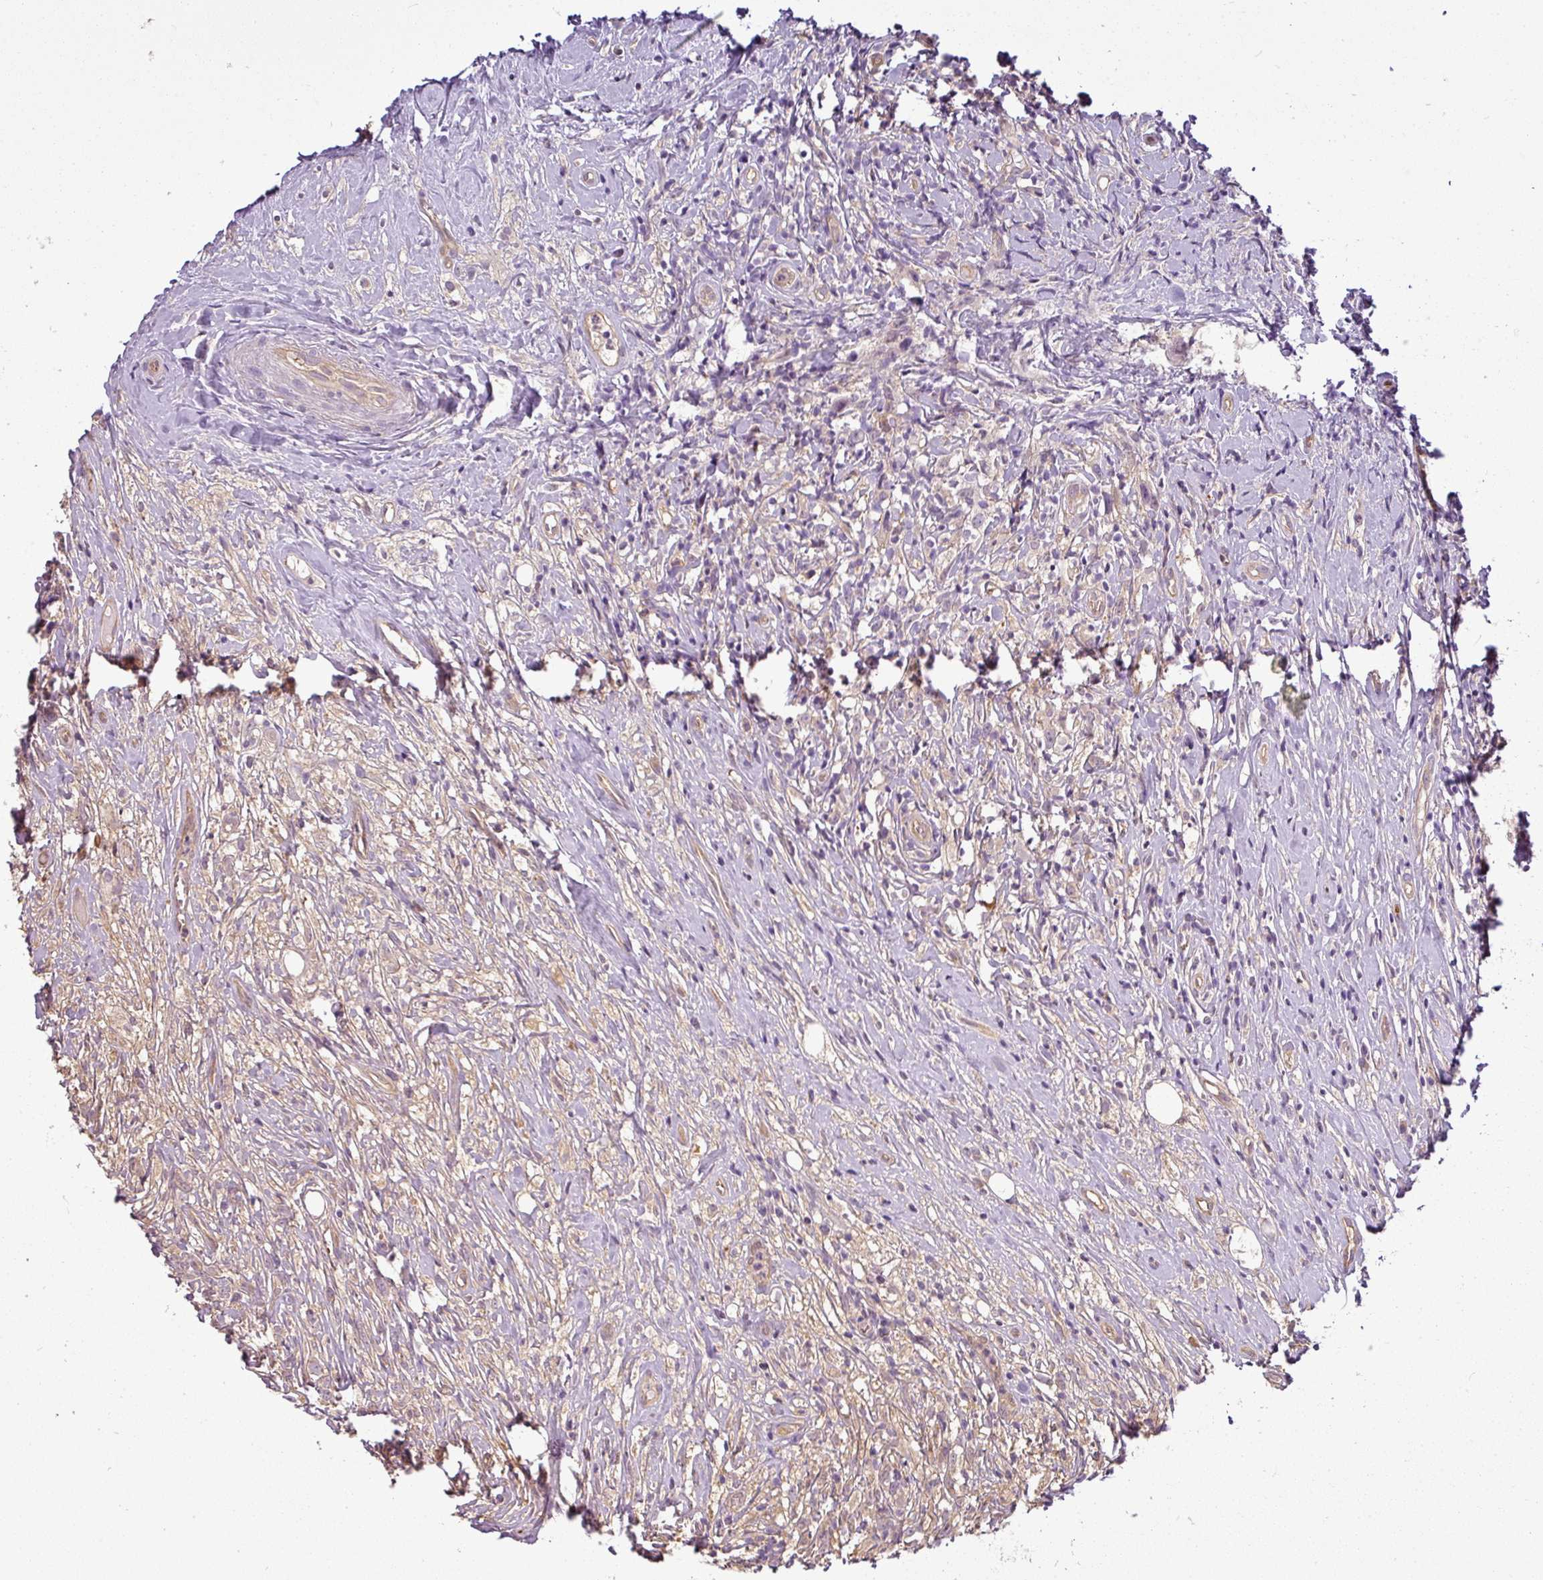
{"staining": {"intensity": "negative", "quantity": "none", "location": "none"}, "tissue": "lymphoma", "cell_type": "Tumor cells", "image_type": "cancer", "snomed": [{"axis": "morphology", "description": "Hodgkin's disease, NOS"}, {"axis": "topography", "description": "No Tissue"}], "caption": "Lymphoma was stained to show a protein in brown. There is no significant positivity in tumor cells. Nuclei are stained in blue.", "gene": "ANKRD18A", "patient": {"sex": "female", "age": 21}}